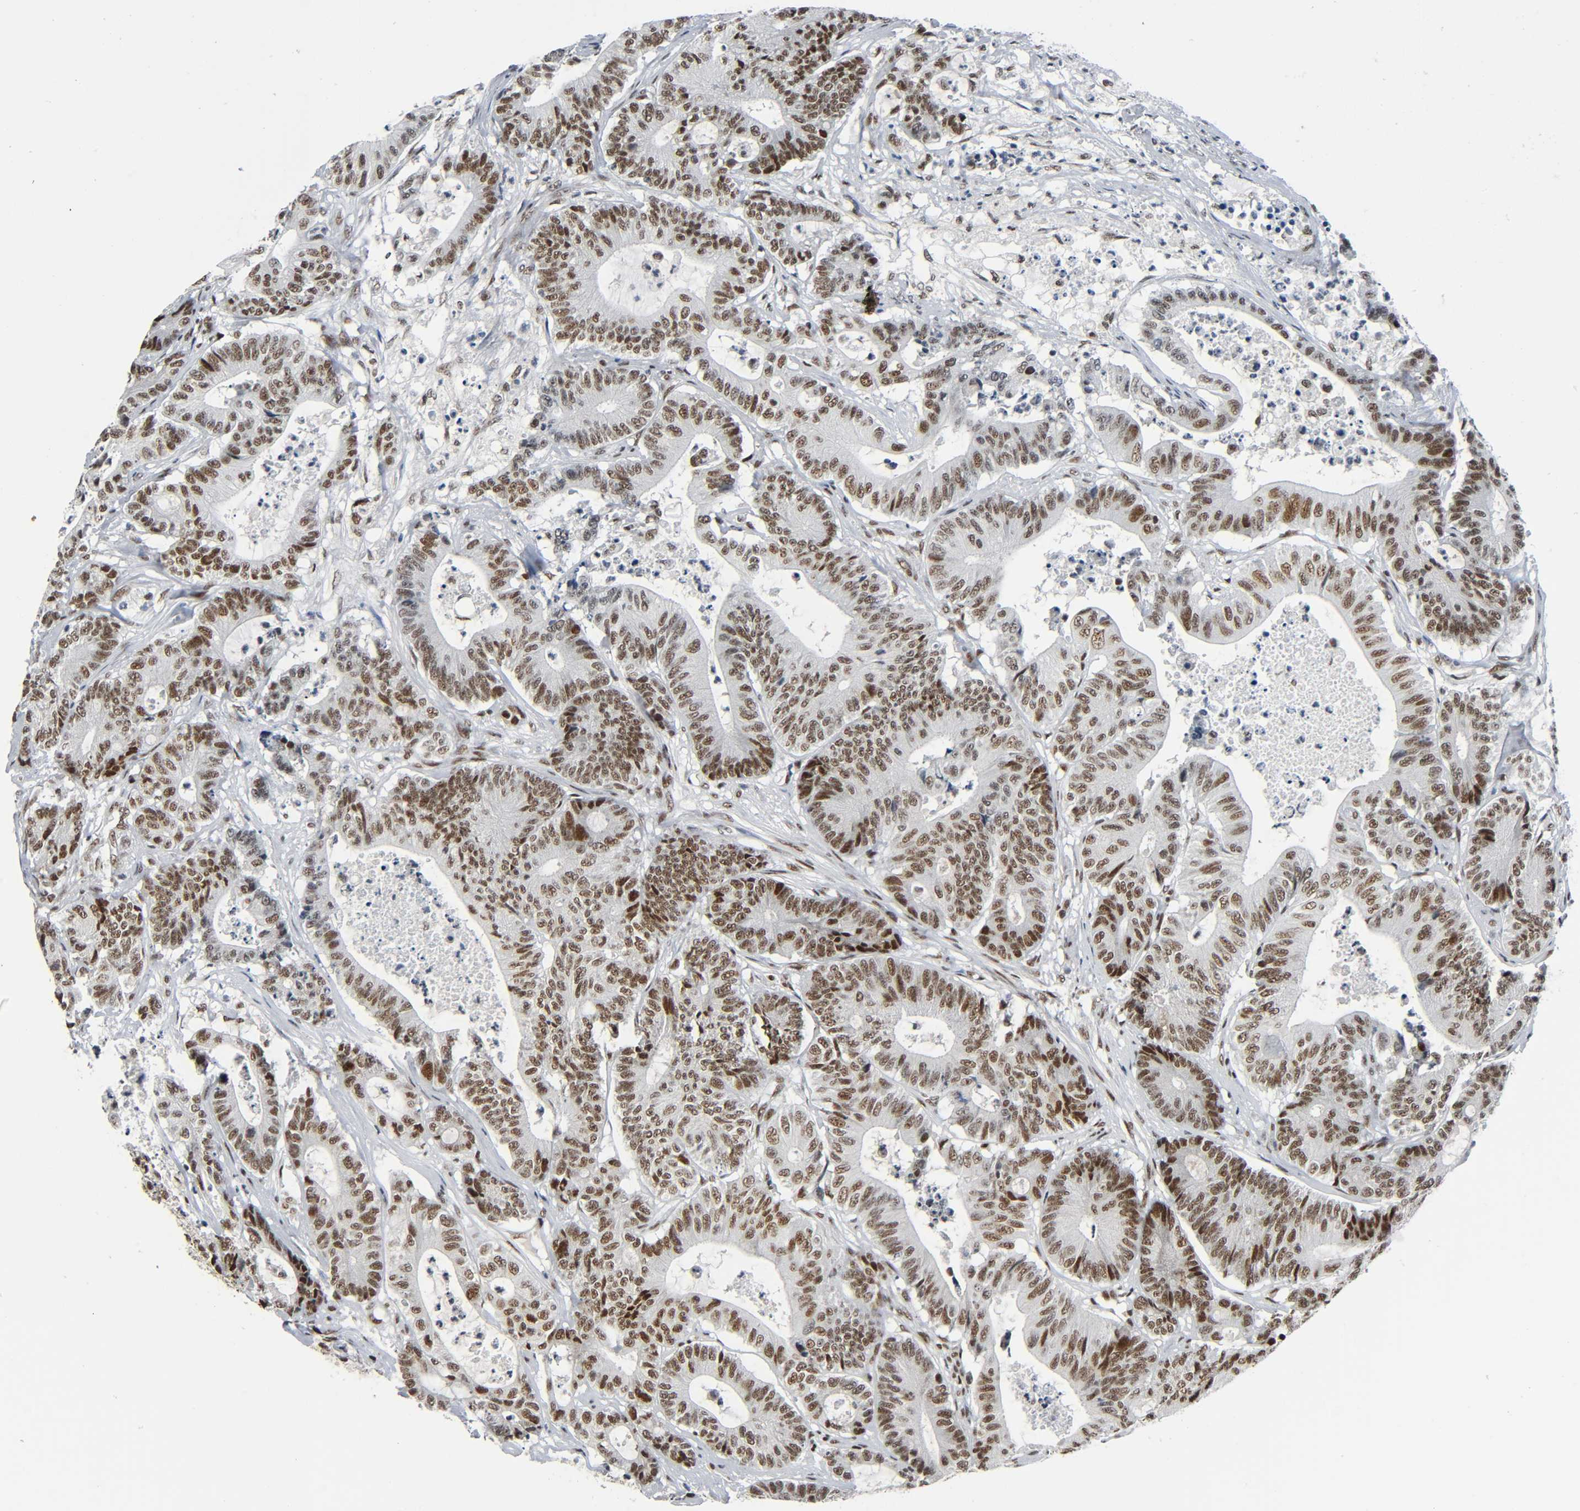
{"staining": {"intensity": "strong", "quantity": ">75%", "location": "nuclear"}, "tissue": "colorectal cancer", "cell_type": "Tumor cells", "image_type": "cancer", "snomed": [{"axis": "morphology", "description": "Adenocarcinoma, NOS"}, {"axis": "topography", "description": "Colon"}], "caption": "Approximately >75% of tumor cells in colorectal cancer (adenocarcinoma) demonstrate strong nuclear protein expression as visualized by brown immunohistochemical staining.", "gene": "CDK9", "patient": {"sex": "female", "age": 84}}